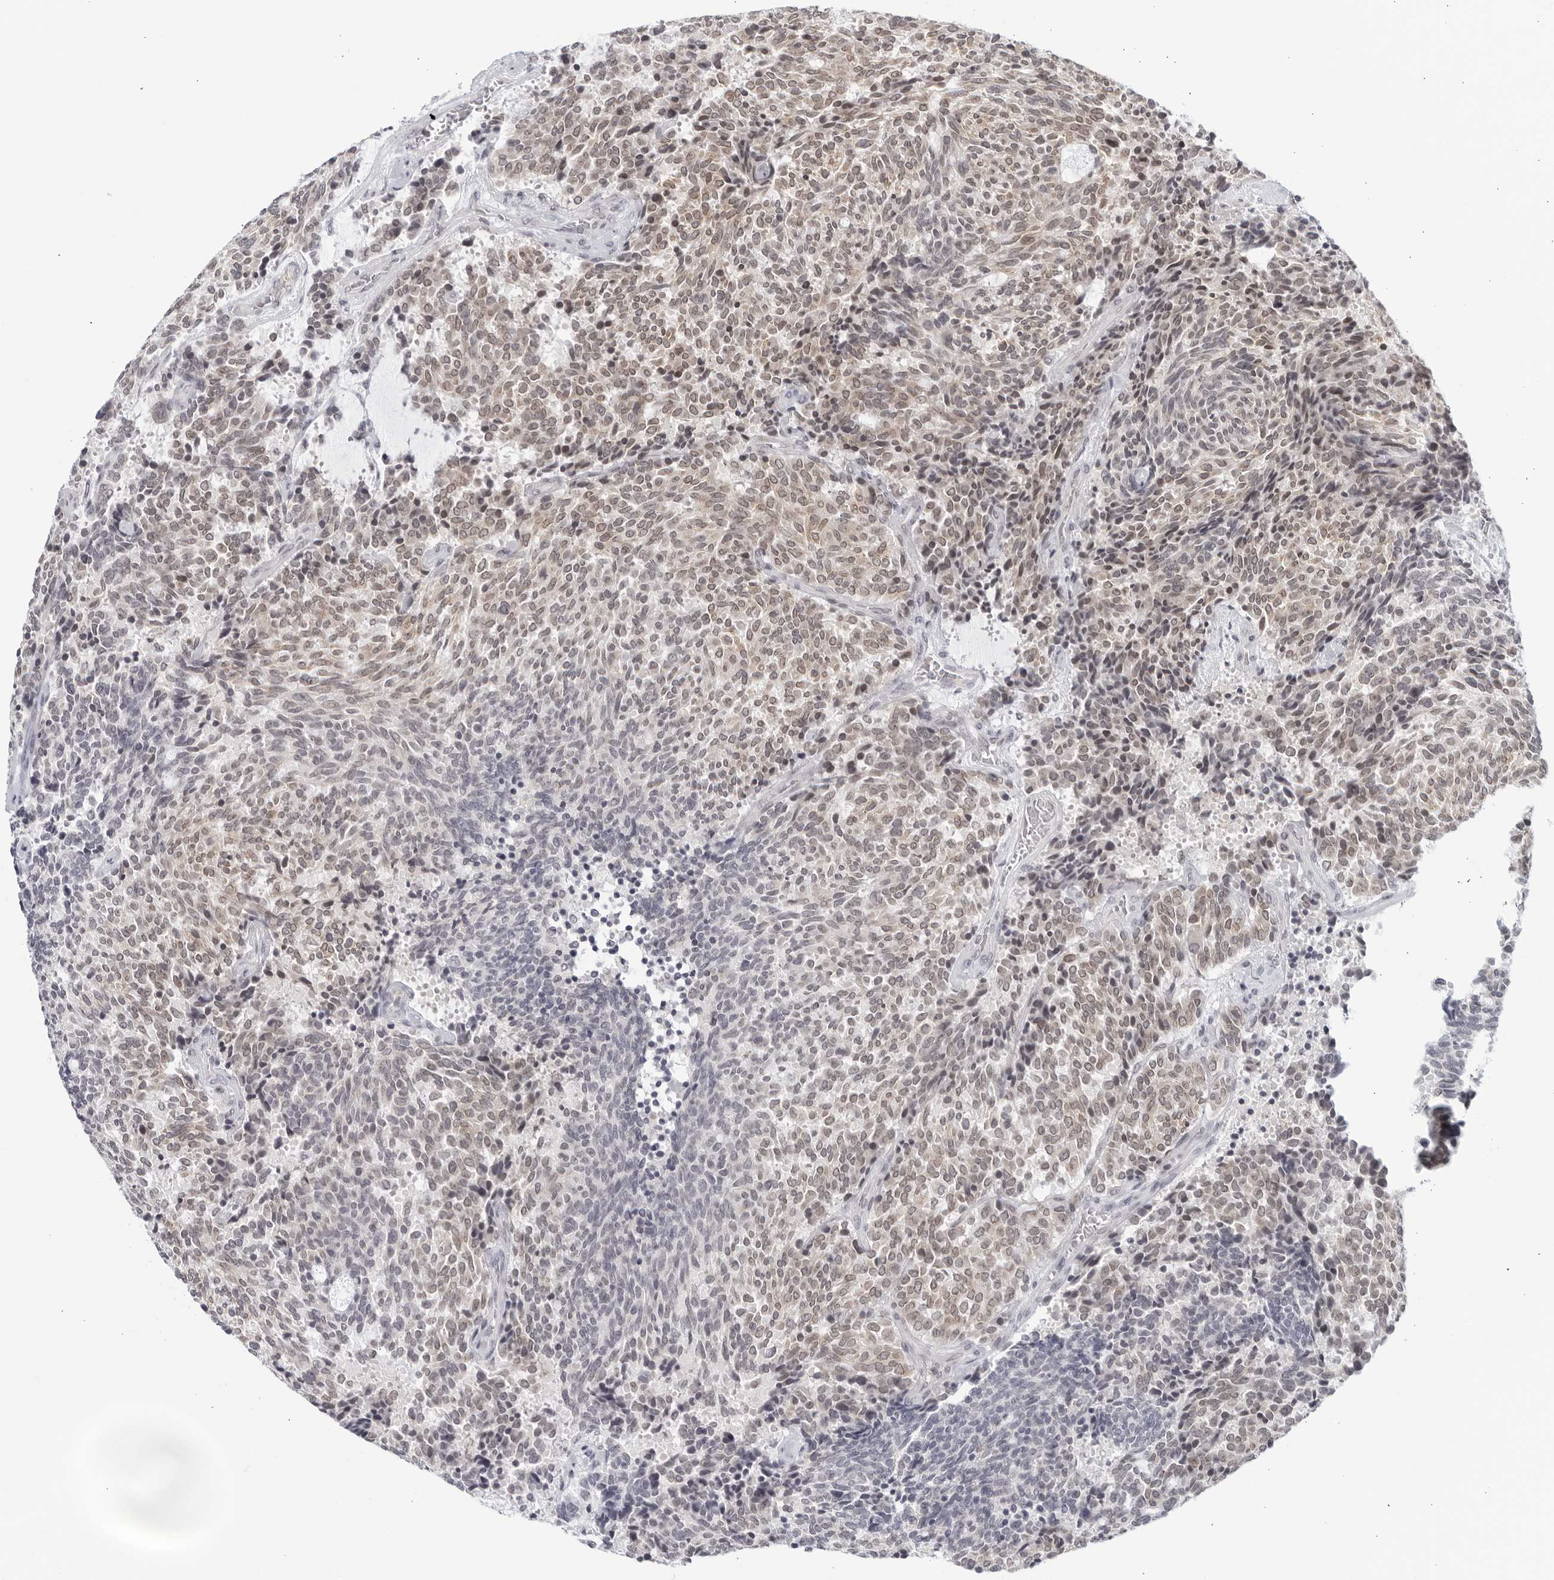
{"staining": {"intensity": "weak", "quantity": "<25%", "location": "nuclear"}, "tissue": "carcinoid", "cell_type": "Tumor cells", "image_type": "cancer", "snomed": [{"axis": "morphology", "description": "Carcinoid, malignant, NOS"}, {"axis": "topography", "description": "Pancreas"}], "caption": "DAB (3,3'-diaminobenzidine) immunohistochemical staining of malignant carcinoid shows no significant positivity in tumor cells.", "gene": "WDTC1", "patient": {"sex": "female", "age": 54}}